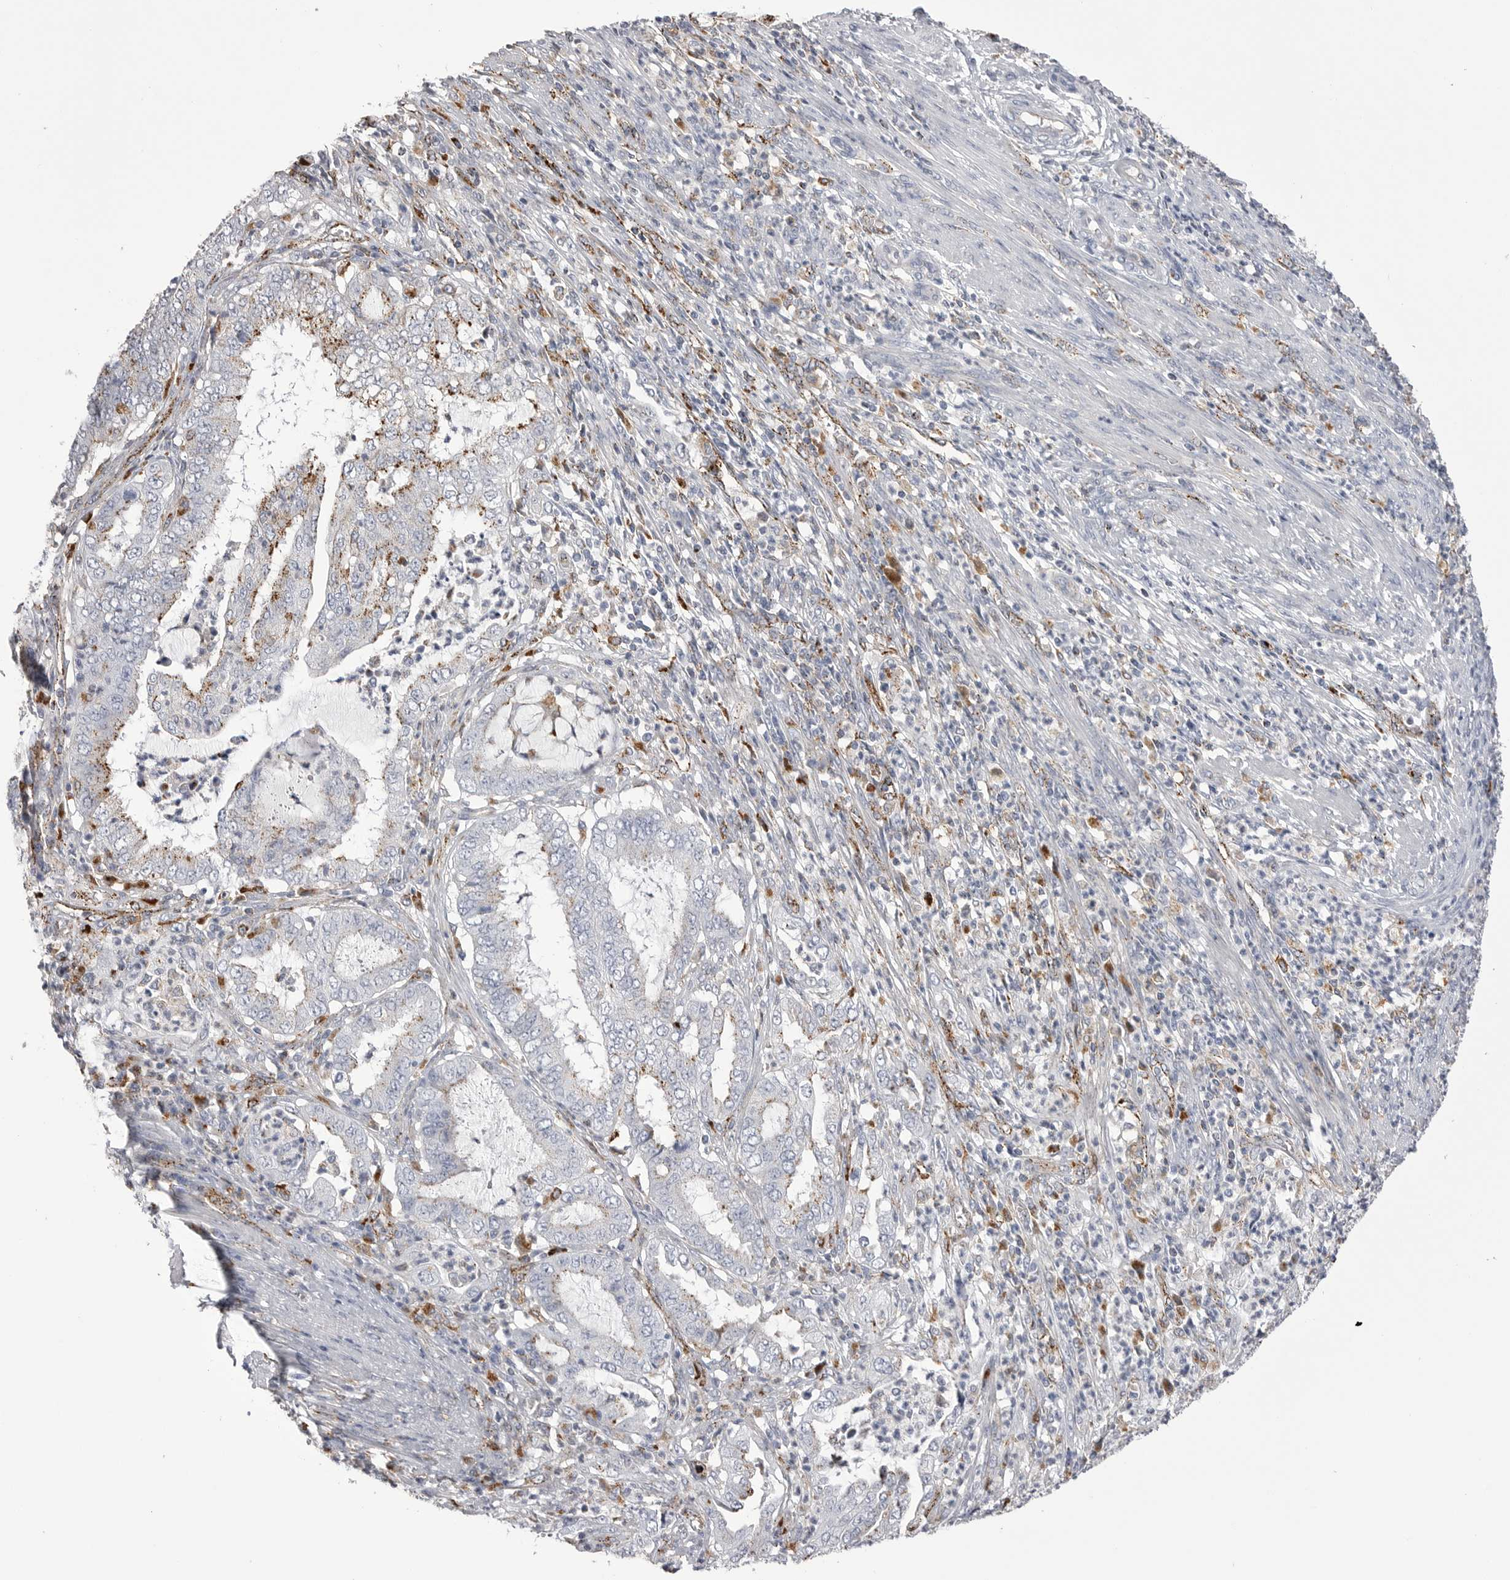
{"staining": {"intensity": "moderate", "quantity": "<25%", "location": "cytoplasmic/membranous"}, "tissue": "endometrial cancer", "cell_type": "Tumor cells", "image_type": "cancer", "snomed": [{"axis": "morphology", "description": "Adenocarcinoma, NOS"}, {"axis": "topography", "description": "Endometrium"}], "caption": "Protein expression analysis of endometrial cancer (adenocarcinoma) displays moderate cytoplasmic/membranous staining in approximately <25% of tumor cells. Immunohistochemistry stains the protein of interest in brown and the nuclei are stained blue.", "gene": "PSPN", "patient": {"sex": "female", "age": 49}}